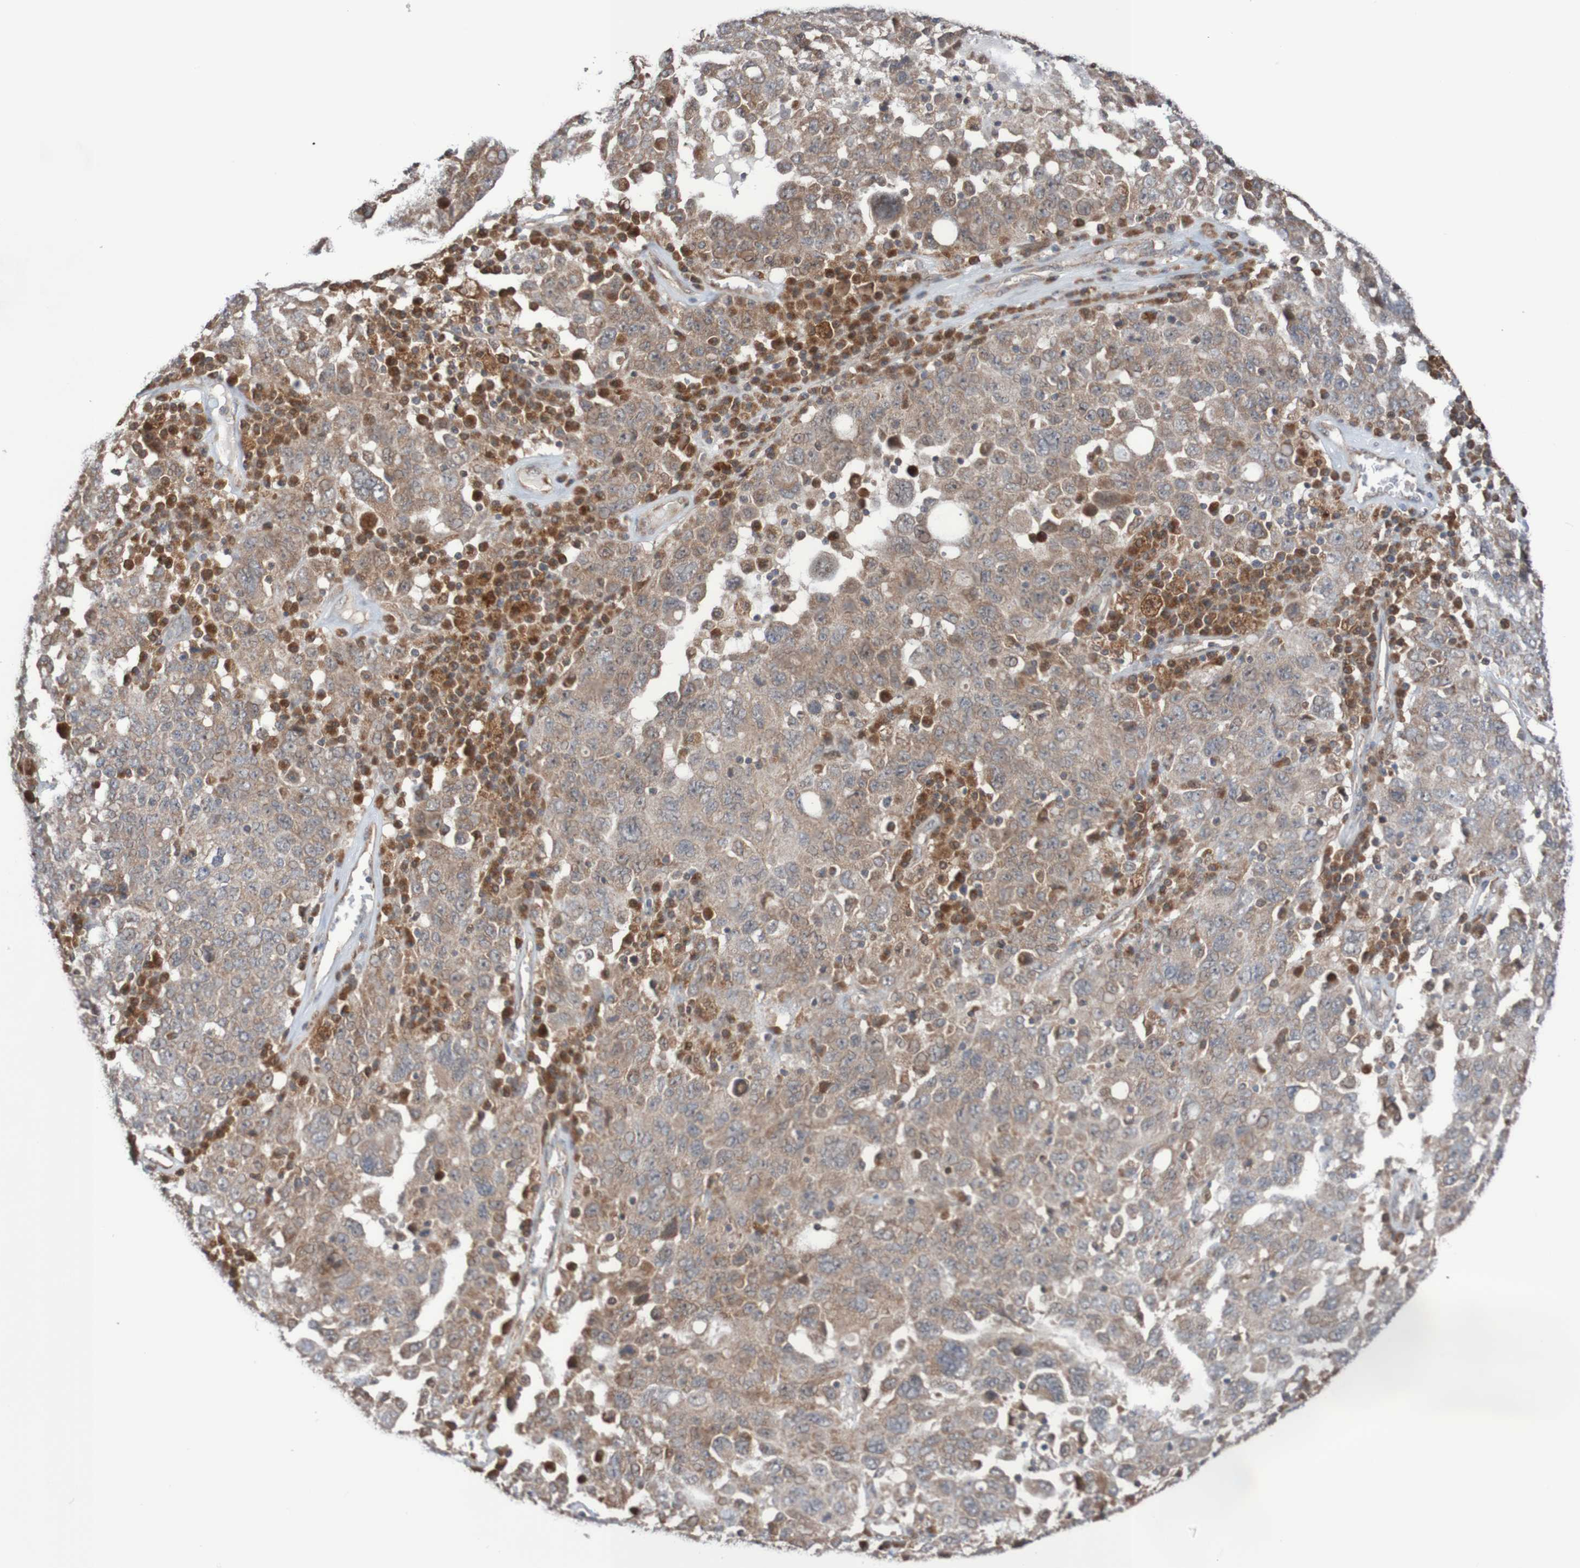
{"staining": {"intensity": "moderate", "quantity": ">75%", "location": "cytoplasmic/membranous"}, "tissue": "ovarian cancer", "cell_type": "Tumor cells", "image_type": "cancer", "snomed": [{"axis": "morphology", "description": "Carcinoma, endometroid"}, {"axis": "topography", "description": "Ovary"}], "caption": "Brown immunohistochemical staining in human endometroid carcinoma (ovarian) shows moderate cytoplasmic/membranous staining in approximately >75% of tumor cells. (Stains: DAB (3,3'-diaminobenzidine) in brown, nuclei in blue, Microscopy: brightfield microscopy at high magnification).", "gene": "PHPT1", "patient": {"sex": "female", "age": 62}}